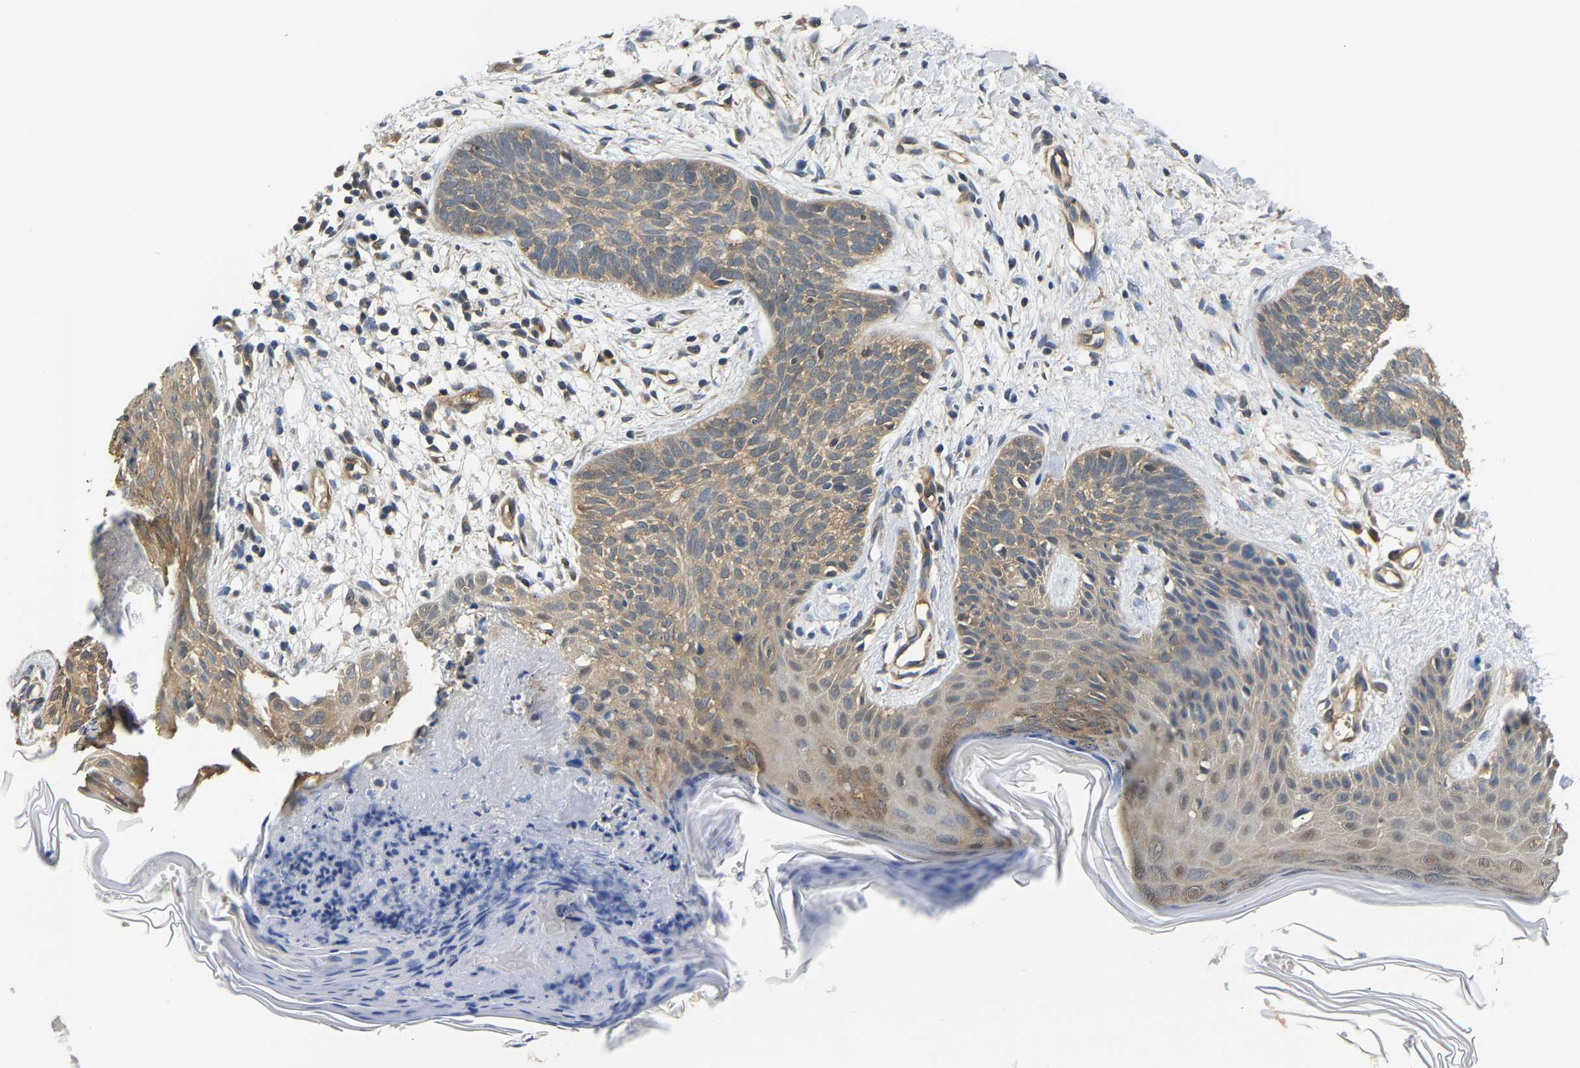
{"staining": {"intensity": "weak", "quantity": ">75%", "location": "cytoplasmic/membranous"}, "tissue": "skin cancer", "cell_type": "Tumor cells", "image_type": "cancer", "snomed": [{"axis": "morphology", "description": "Basal cell carcinoma"}, {"axis": "topography", "description": "Skin"}], "caption": "Weak cytoplasmic/membranous staining for a protein is seen in about >75% of tumor cells of skin cancer (basal cell carcinoma) using immunohistochemistry (IHC).", "gene": "ARHGEF12", "patient": {"sex": "female", "age": 59}}